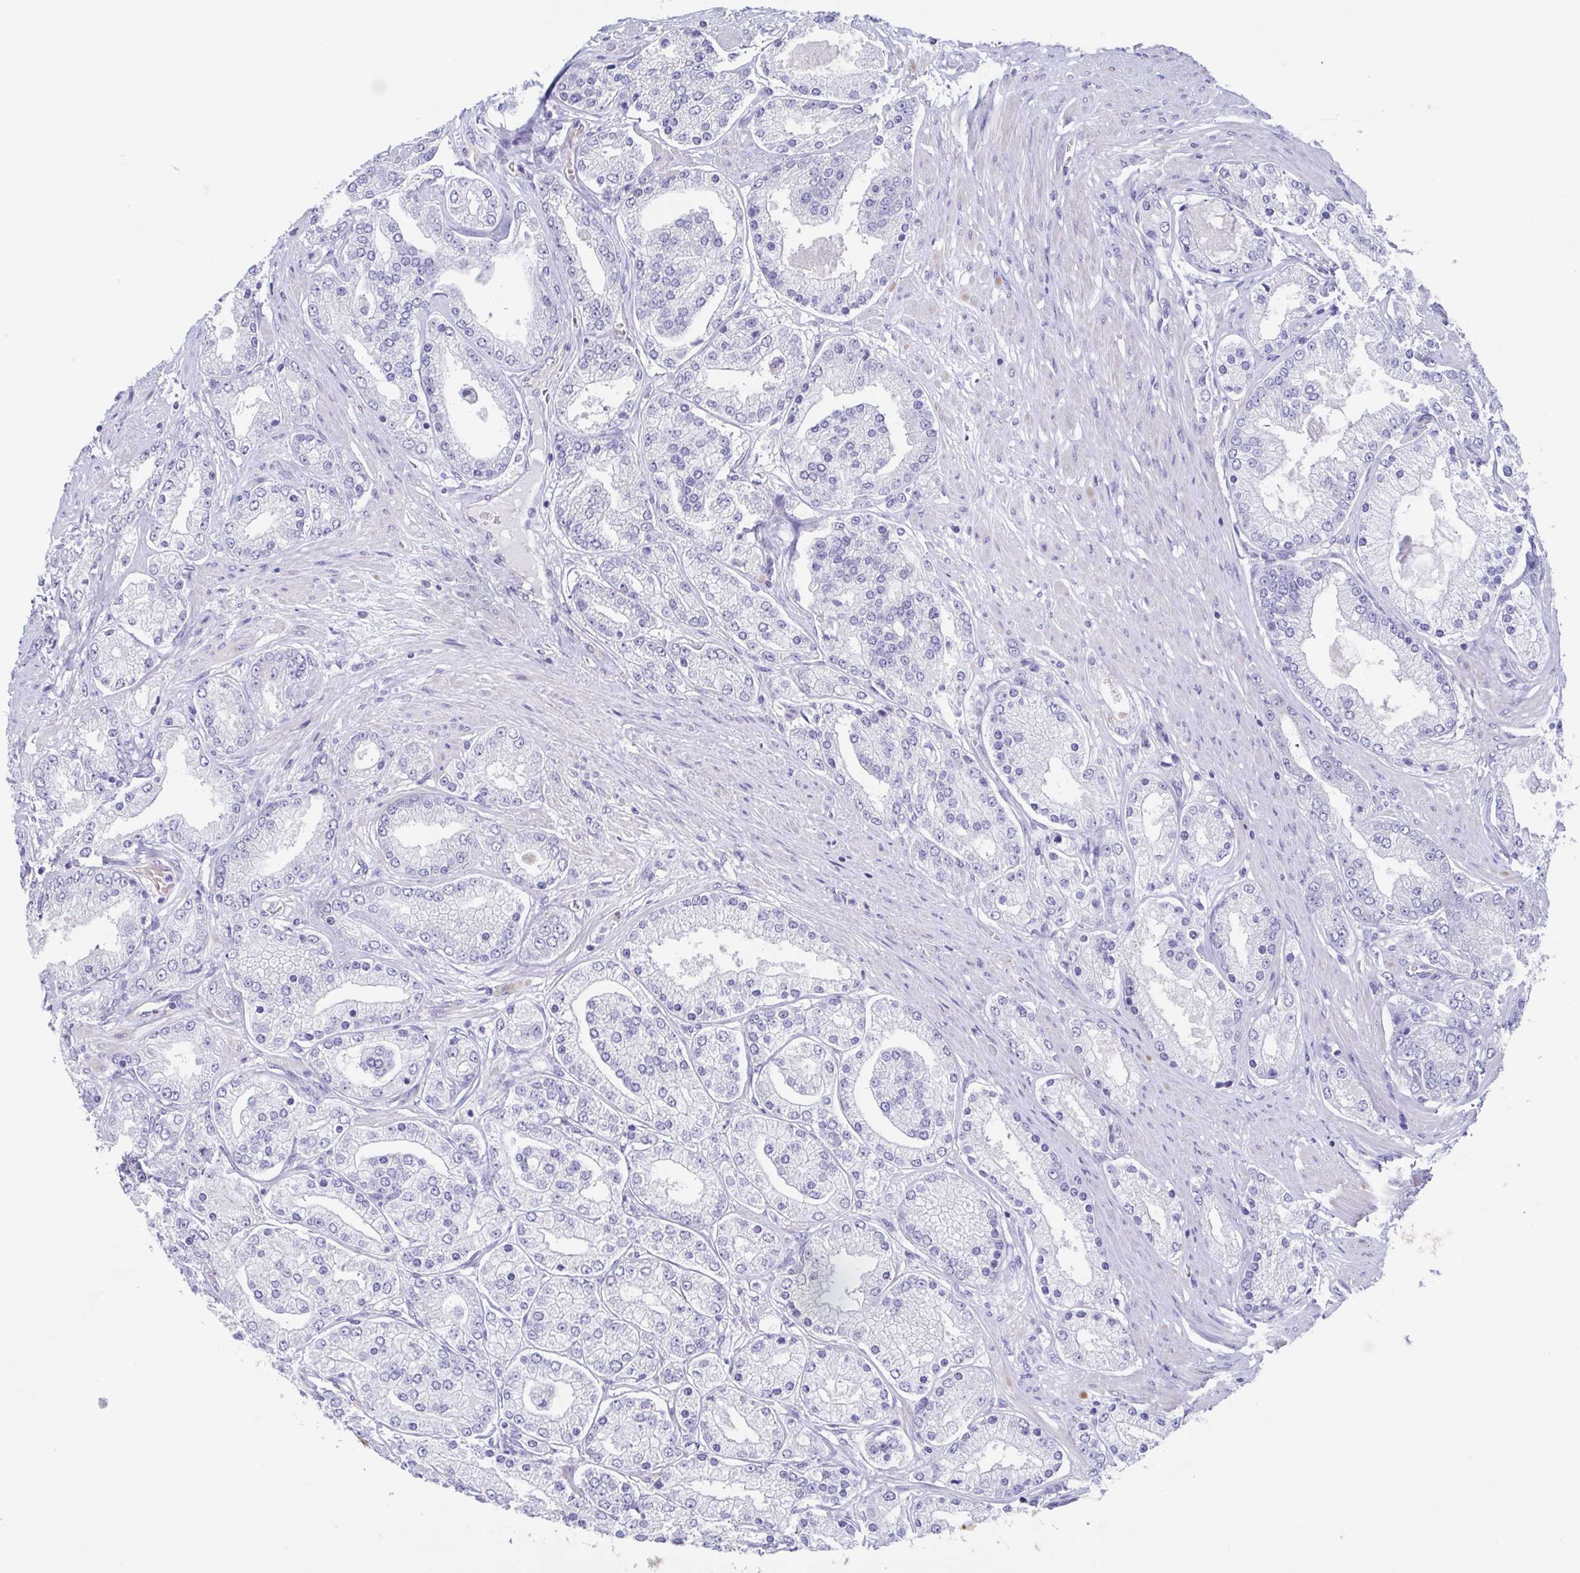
{"staining": {"intensity": "negative", "quantity": "none", "location": "none"}, "tissue": "prostate cancer", "cell_type": "Tumor cells", "image_type": "cancer", "snomed": [{"axis": "morphology", "description": "Adenocarcinoma, High grade"}, {"axis": "topography", "description": "Prostate"}], "caption": "This is a image of immunohistochemistry staining of prostate cancer, which shows no positivity in tumor cells. (IHC, brightfield microscopy, high magnification).", "gene": "TEX12", "patient": {"sex": "male", "age": 67}}